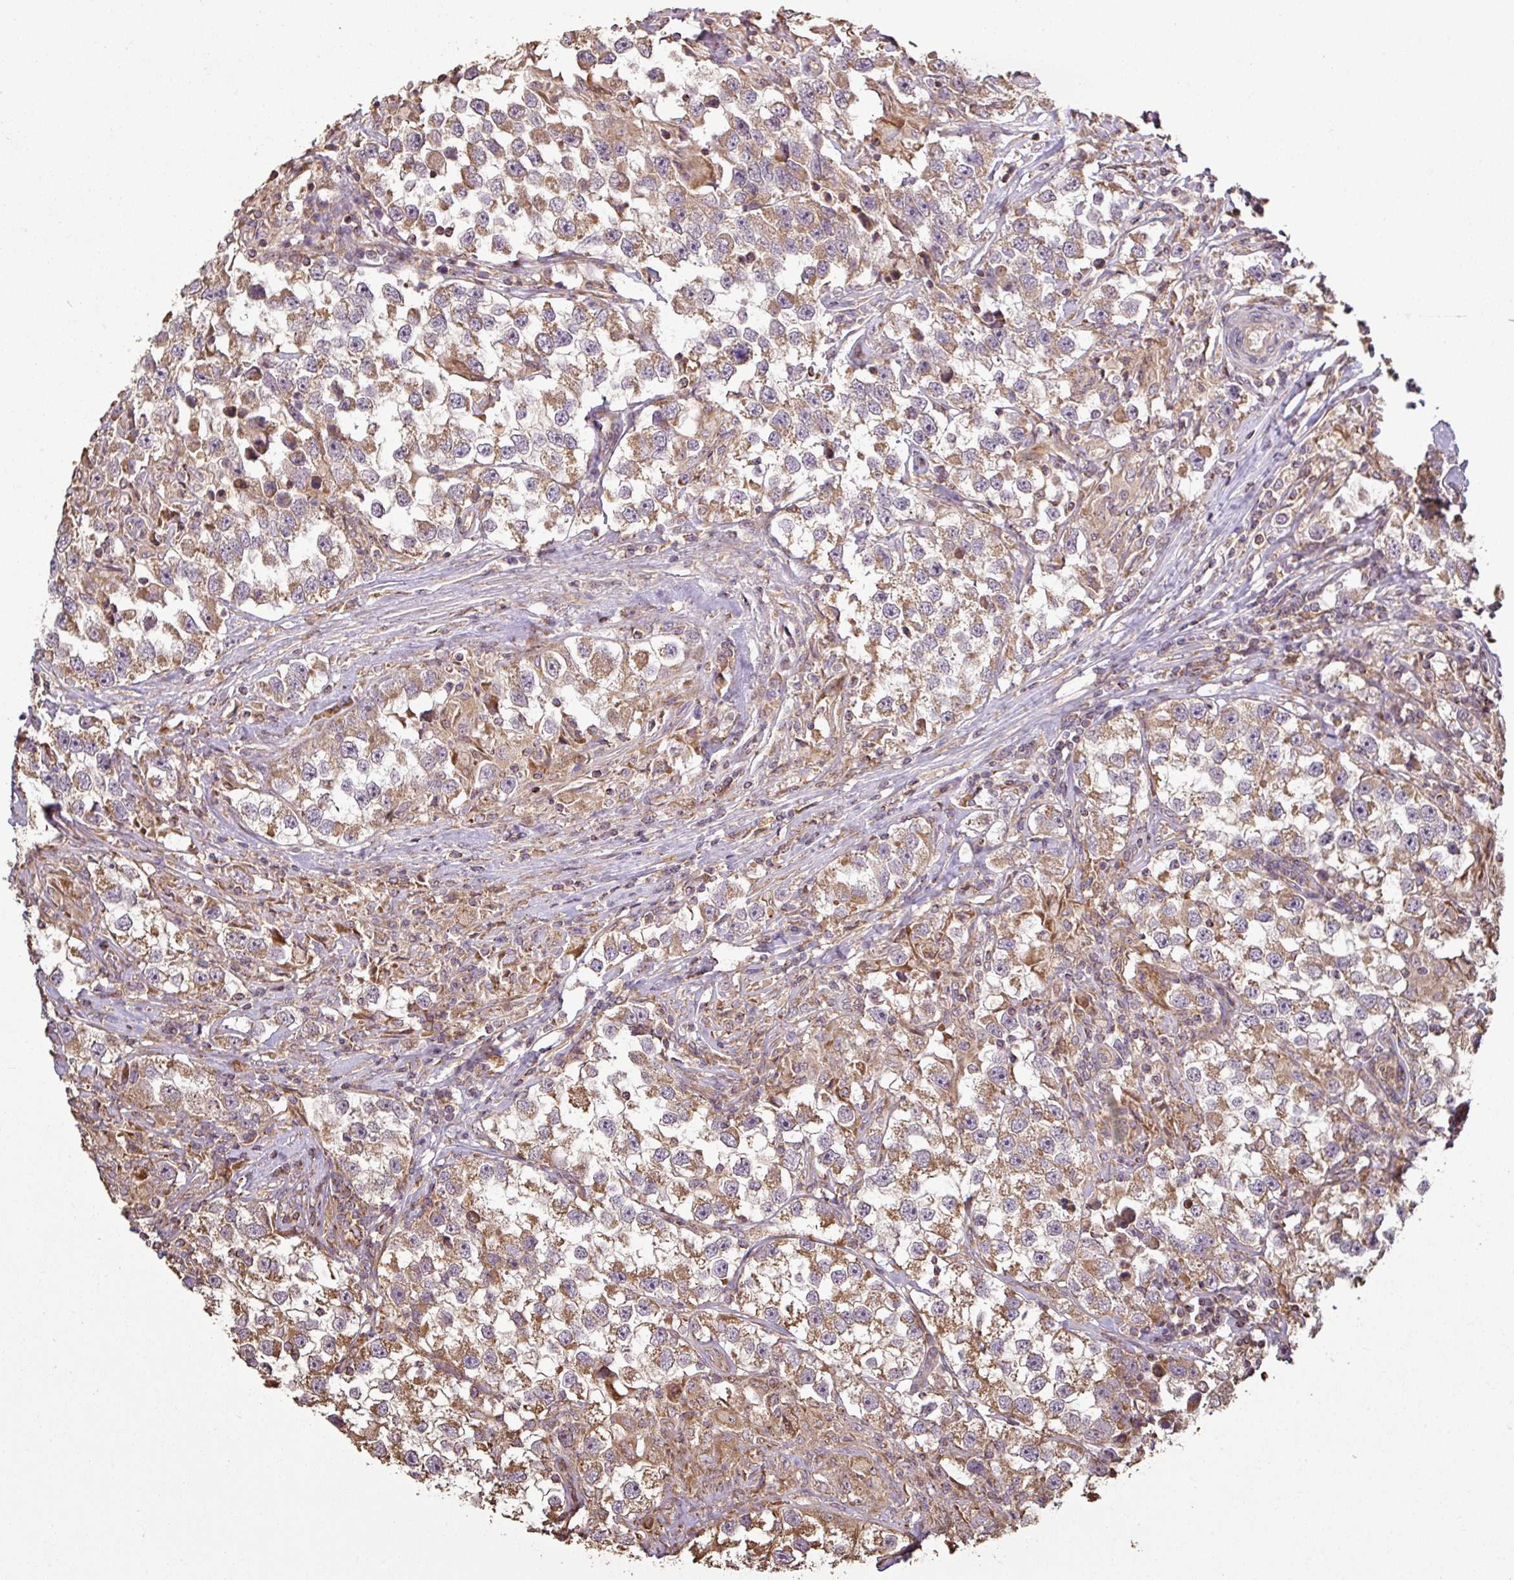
{"staining": {"intensity": "moderate", "quantity": ">75%", "location": "cytoplasmic/membranous"}, "tissue": "testis cancer", "cell_type": "Tumor cells", "image_type": "cancer", "snomed": [{"axis": "morphology", "description": "Seminoma, NOS"}, {"axis": "topography", "description": "Testis"}], "caption": "There is medium levels of moderate cytoplasmic/membranous positivity in tumor cells of testis cancer, as demonstrated by immunohistochemical staining (brown color).", "gene": "PLEKHM1", "patient": {"sex": "male", "age": 46}}